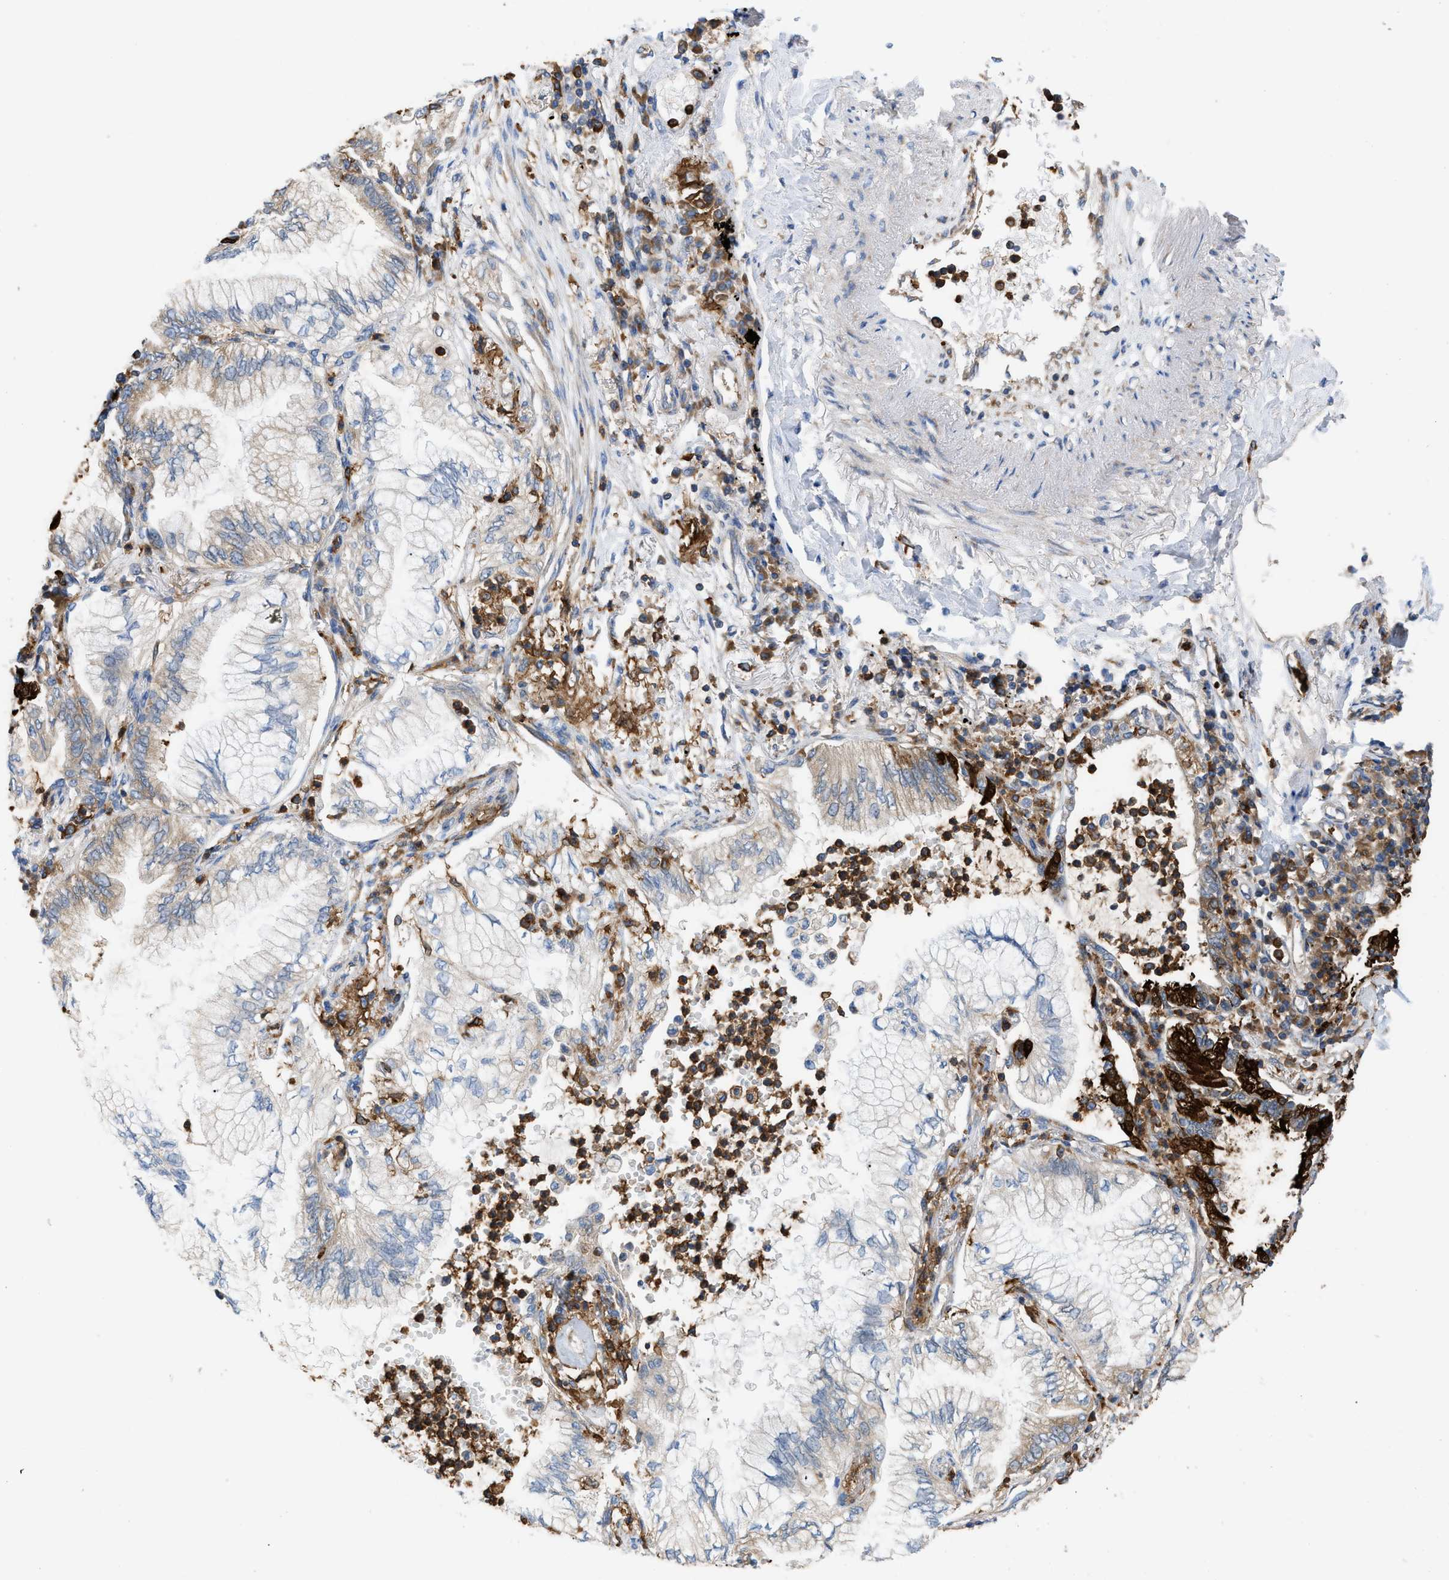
{"staining": {"intensity": "strong", "quantity": "25%-75%", "location": "cytoplasmic/membranous"}, "tissue": "lung cancer", "cell_type": "Tumor cells", "image_type": "cancer", "snomed": [{"axis": "morphology", "description": "Normal tissue, NOS"}, {"axis": "morphology", "description": "Adenocarcinoma, NOS"}, {"axis": "topography", "description": "Bronchus"}, {"axis": "topography", "description": "Lung"}], "caption": "Tumor cells reveal high levels of strong cytoplasmic/membranous positivity in about 25%-75% of cells in human lung cancer. The protein of interest is shown in brown color, while the nuclei are stained blue.", "gene": "GPAT4", "patient": {"sex": "female", "age": 70}}